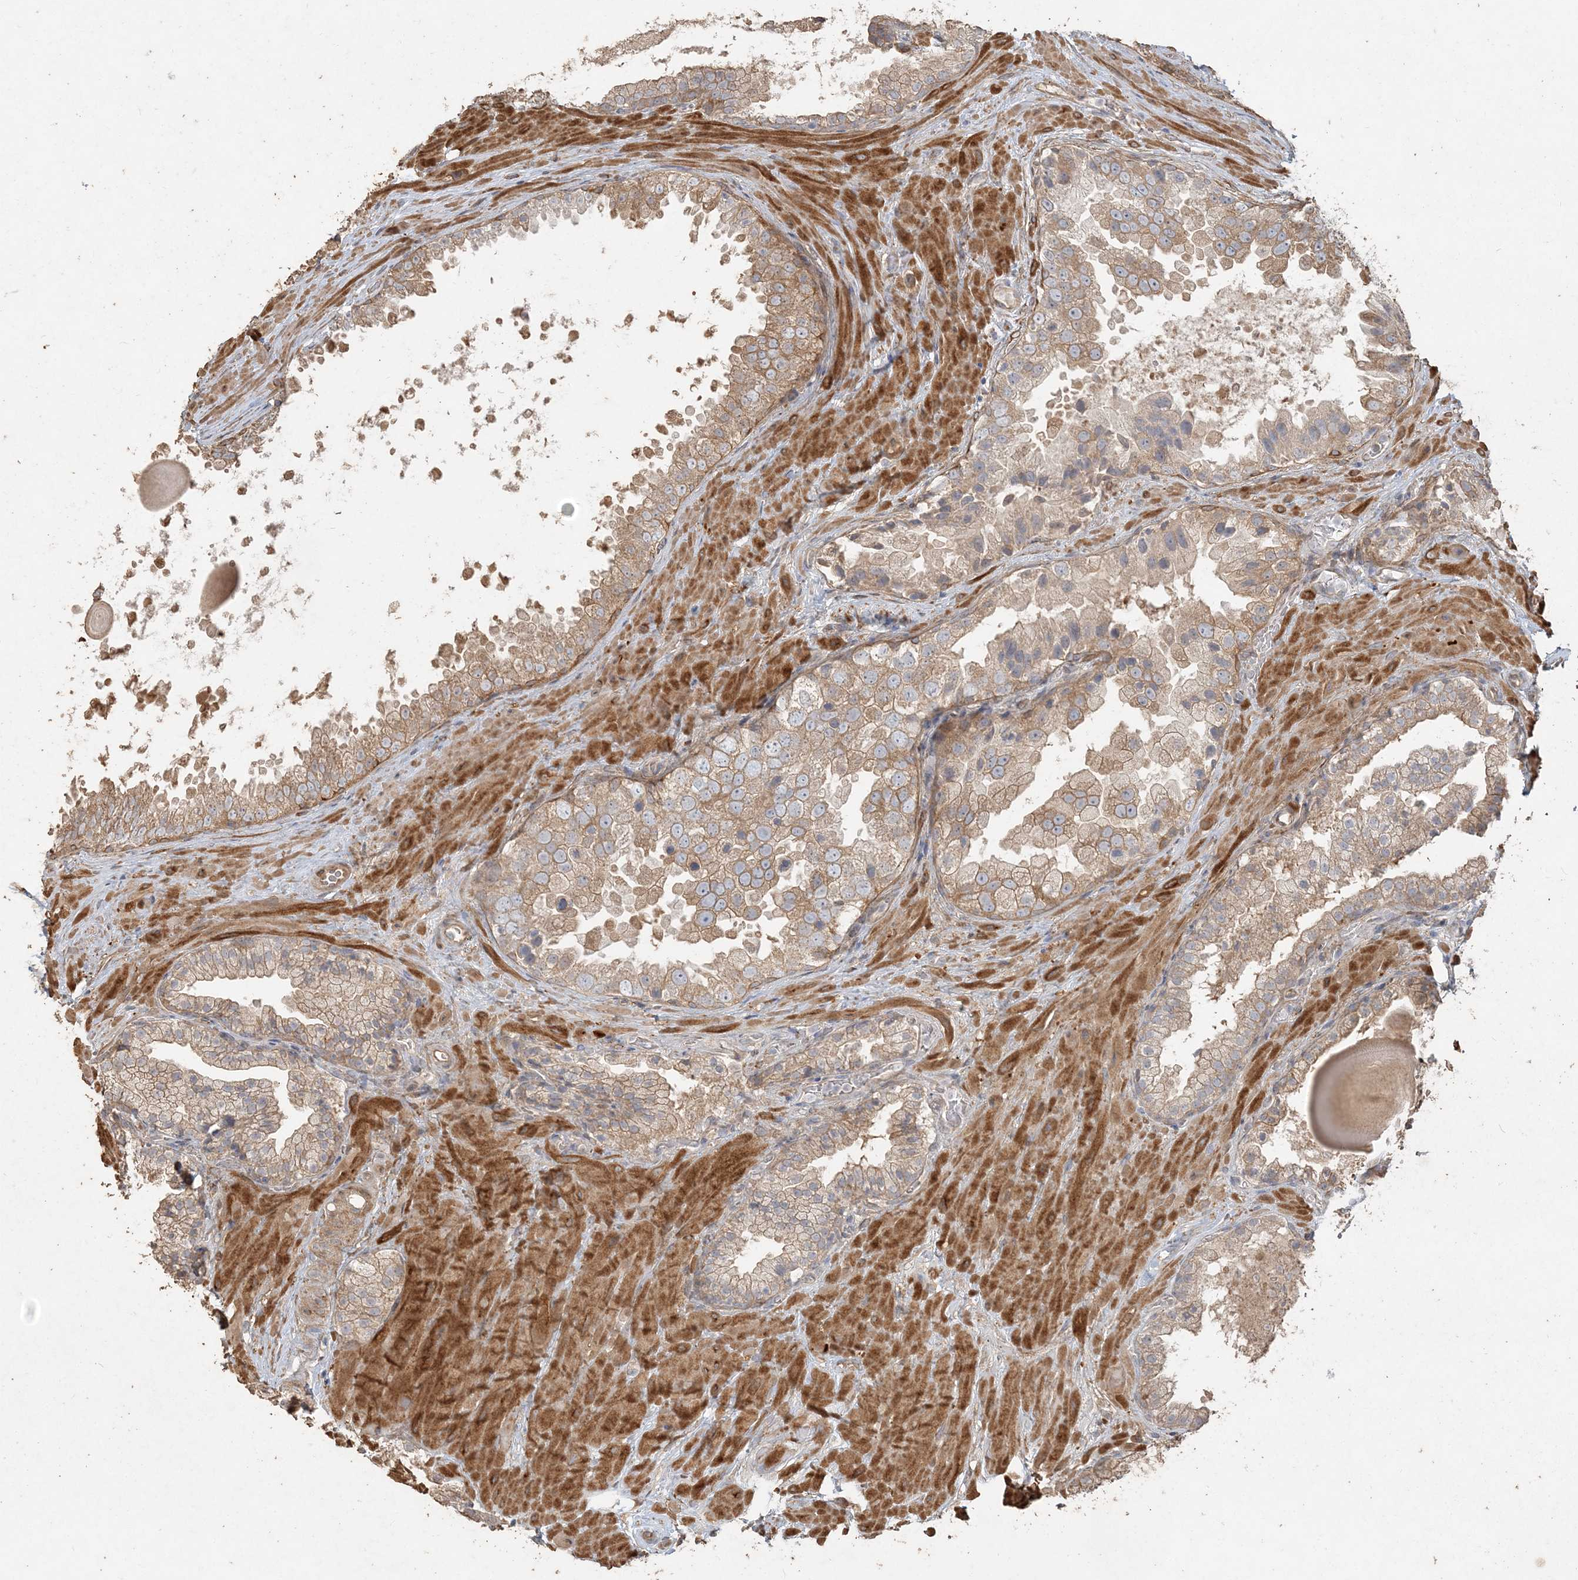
{"staining": {"intensity": "moderate", "quantity": "25%-75%", "location": "cytoplasmic/membranous"}, "tissue": "prostate cancer", "cell_type": "Tumor cells", "image_type": "cancer", "snomed": [{"axis": "morphology", "description": "Adenocarcinoma, High grade"}, {"axis": "topography", "description": "Prostate"}], "caption": "A micrograph showing moderate cytoplasmic/membranous positivity in about 25%-75% of tumor cells in prostate adenocarcinoma (high-grade), as visualized by brown immunohistochemical staining.", "gene": "RNF145", "patient": {"sex": "male", "age": 64}}